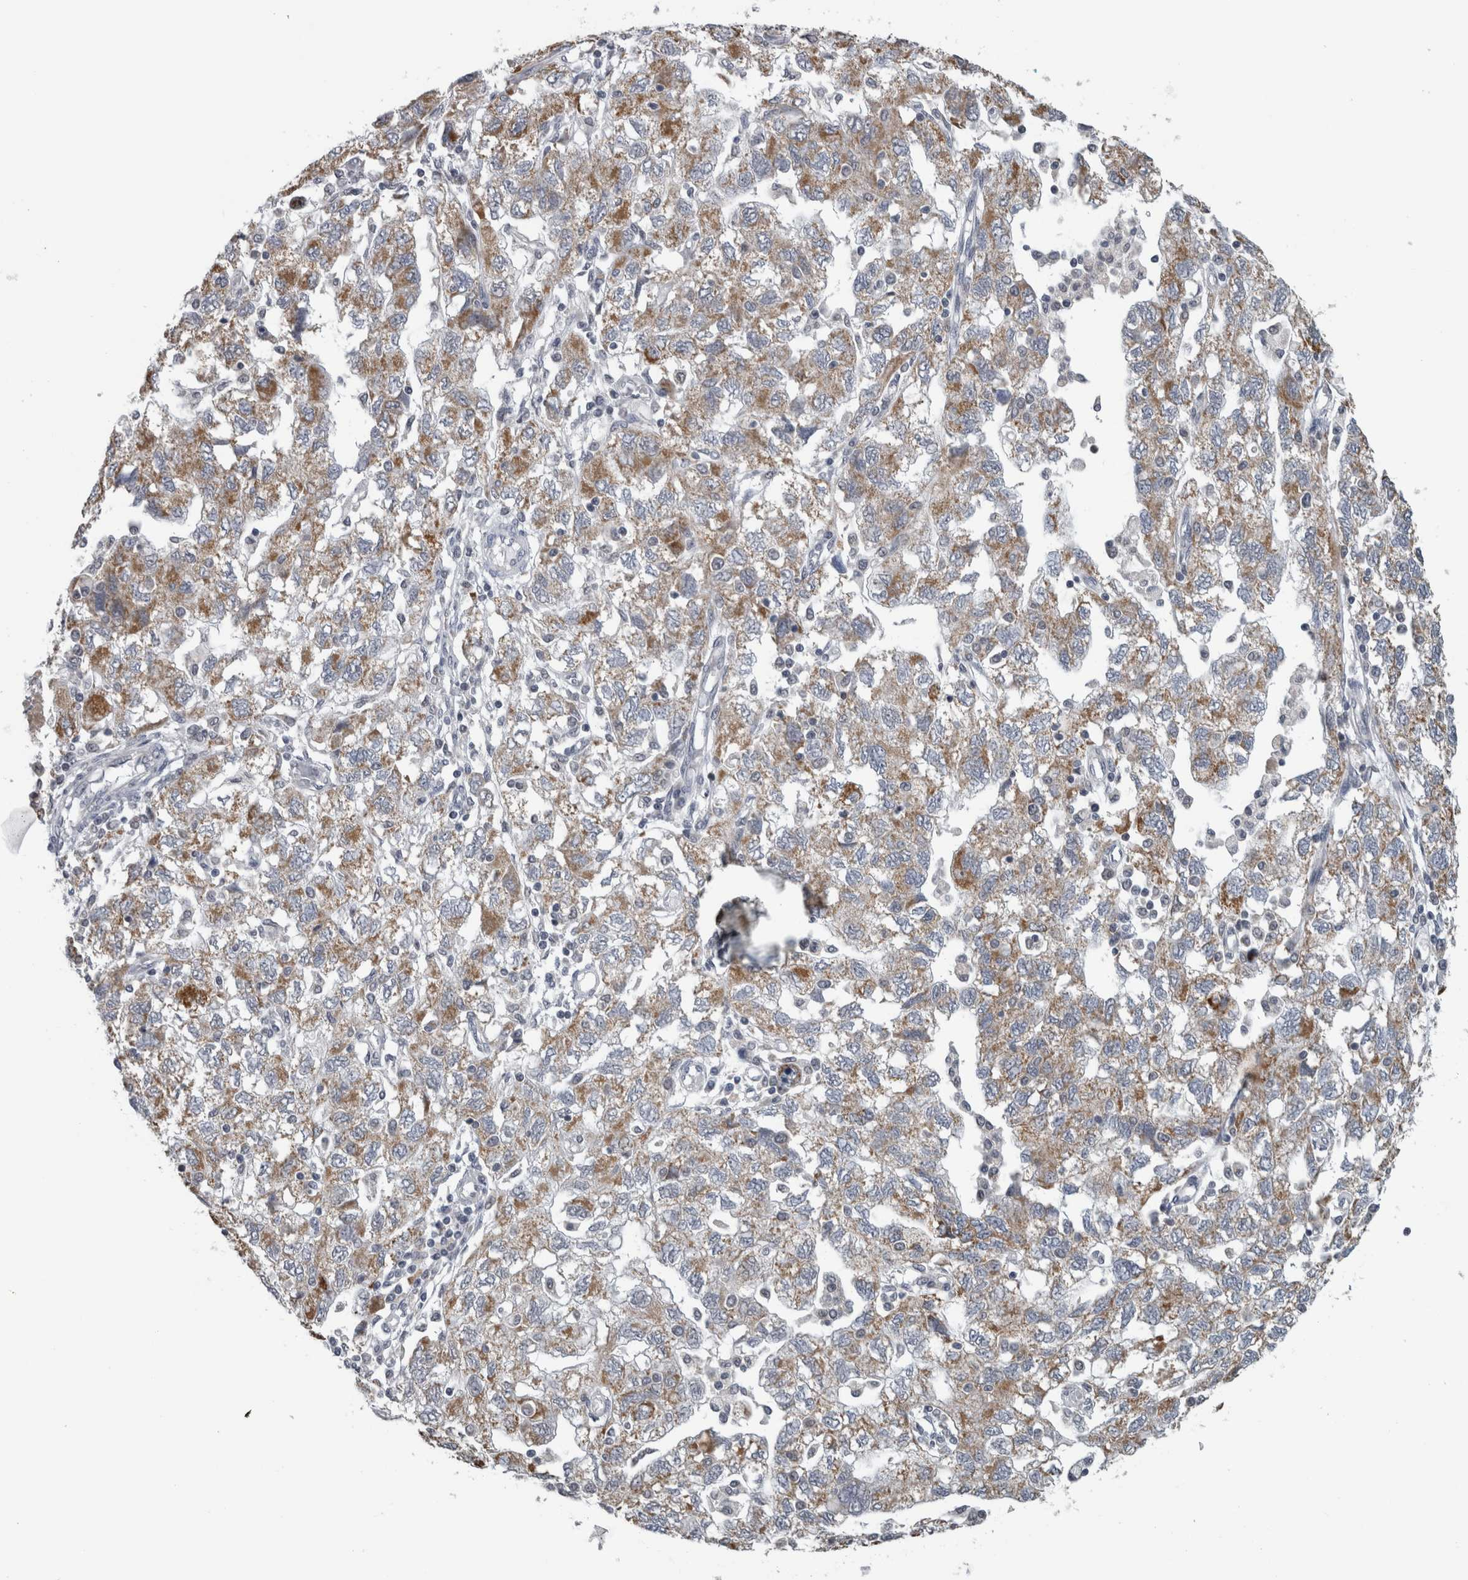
{"staining": {"intensity": "moderate", "quantity": ">75%", "location": "cytoplasmic/membranous"}, "tissue": "ovarian cancer", "cell_type": "Tumor cells", "image_type": "cancer", "snomed": [{"axis": "morphology", "description": "Carcinoma, NOS"}, {"axis": "morphology", "description": "Cystadenocarcinoma, serous, NOS"}, {"axis": "topography", "description": "Ovary"}], "caption": "Moderate cytoplasmic/membranous expression for a protein is identified in about >75% of tumor cells of ovarian serous cystadenocarcinoma using IHC.", "gene": "OR2K2", "patient": {"sex": "female", "age": 69}}